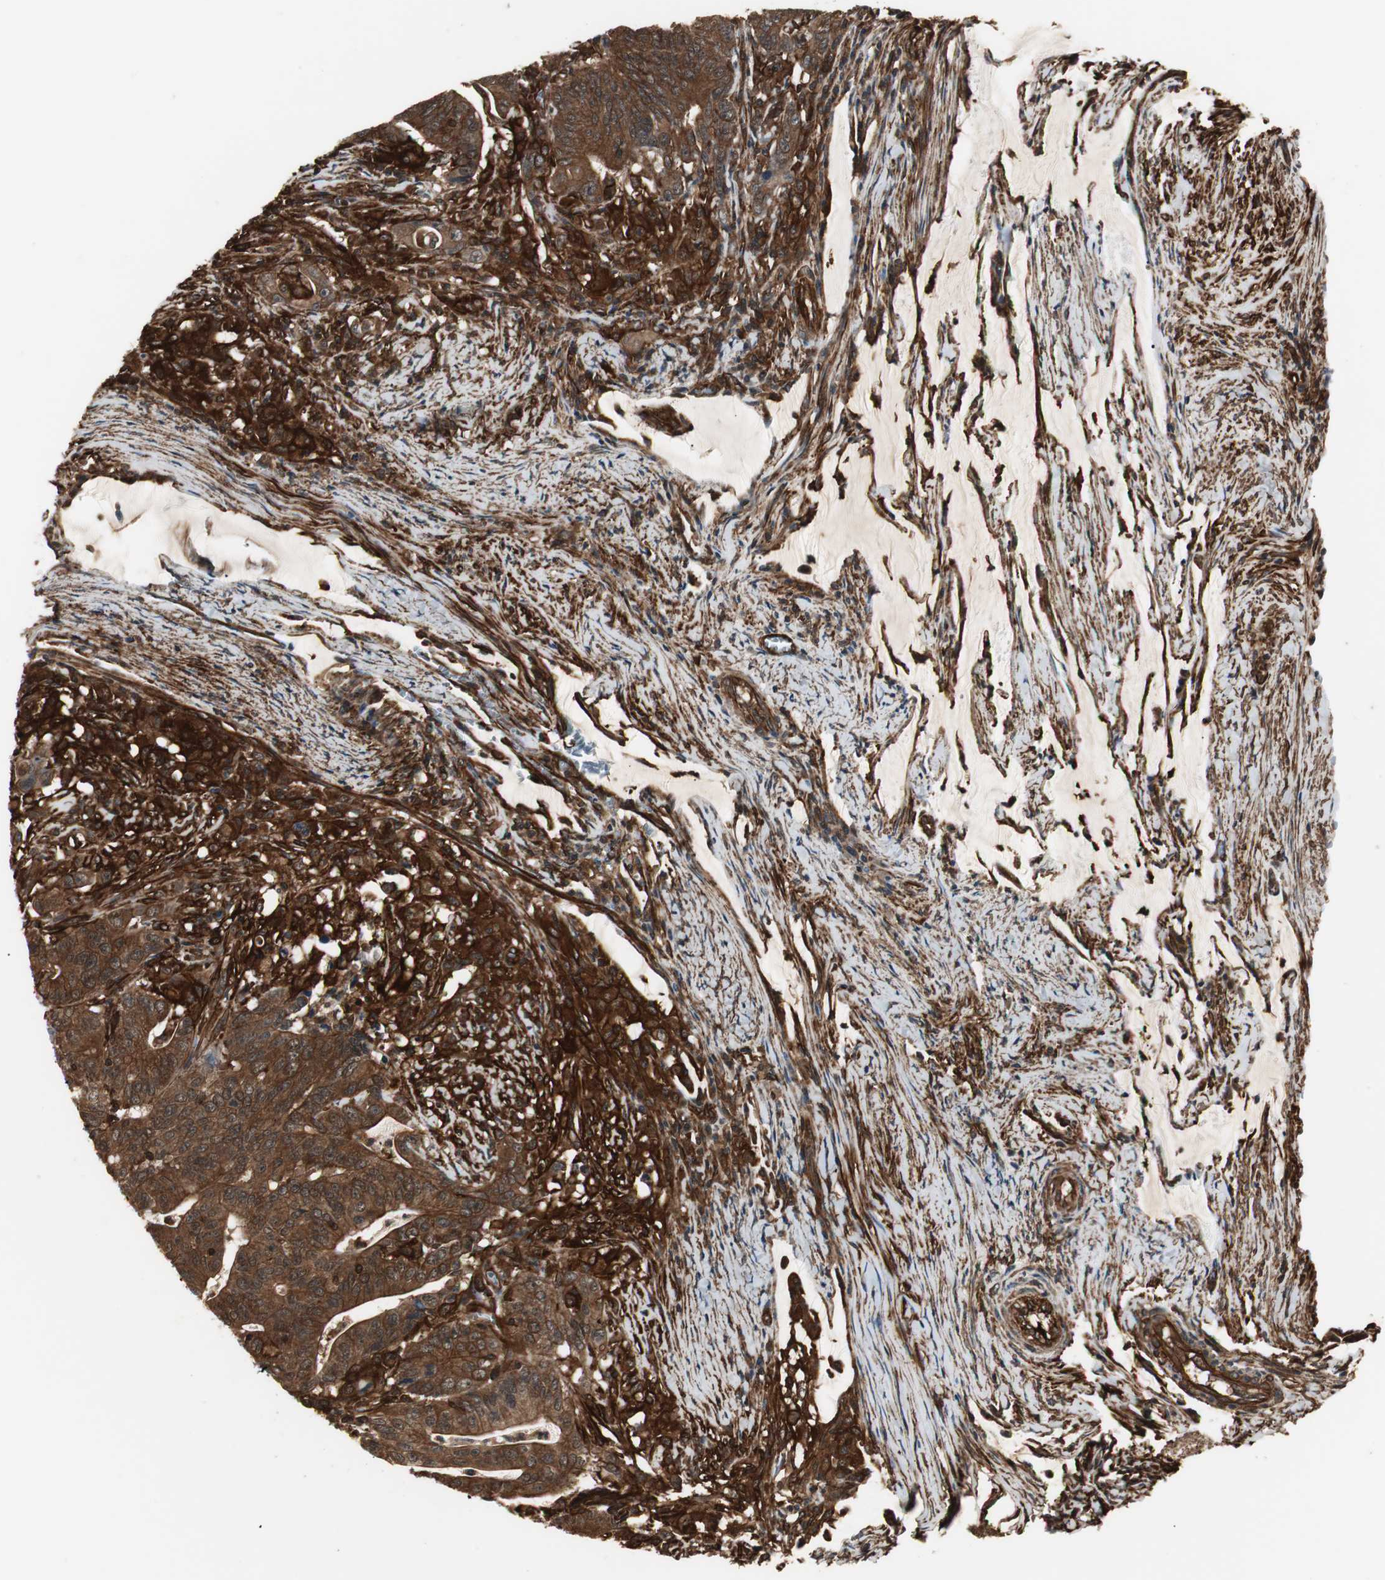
{"staining": {"intensity": "strong", "quantity": ">75%", "location": "cytoplasmic/membranous"}, "tissue": "colorectal cancer", "cell_type": "Tumor cells", "image_type": "cancer", "snomed": [{"axis": "morphology", "description": "Adenocarcinoma, NOS"}, {"axis": "topography", "description": "Colon"}], "caption": "A micrograph of human colorectal adenocarcinoma stained for a protein shows strong cytoplasmic/membranous brown staining in tumor cells. The staining is performed using DAB (3,3'-diaminobenzidine) brown chromogen to label protein expression. The nuclei are counter-stained blue using hematoxylin.", "gene": "PTPN11", "patient": {"sex": "male", "age": 45}}